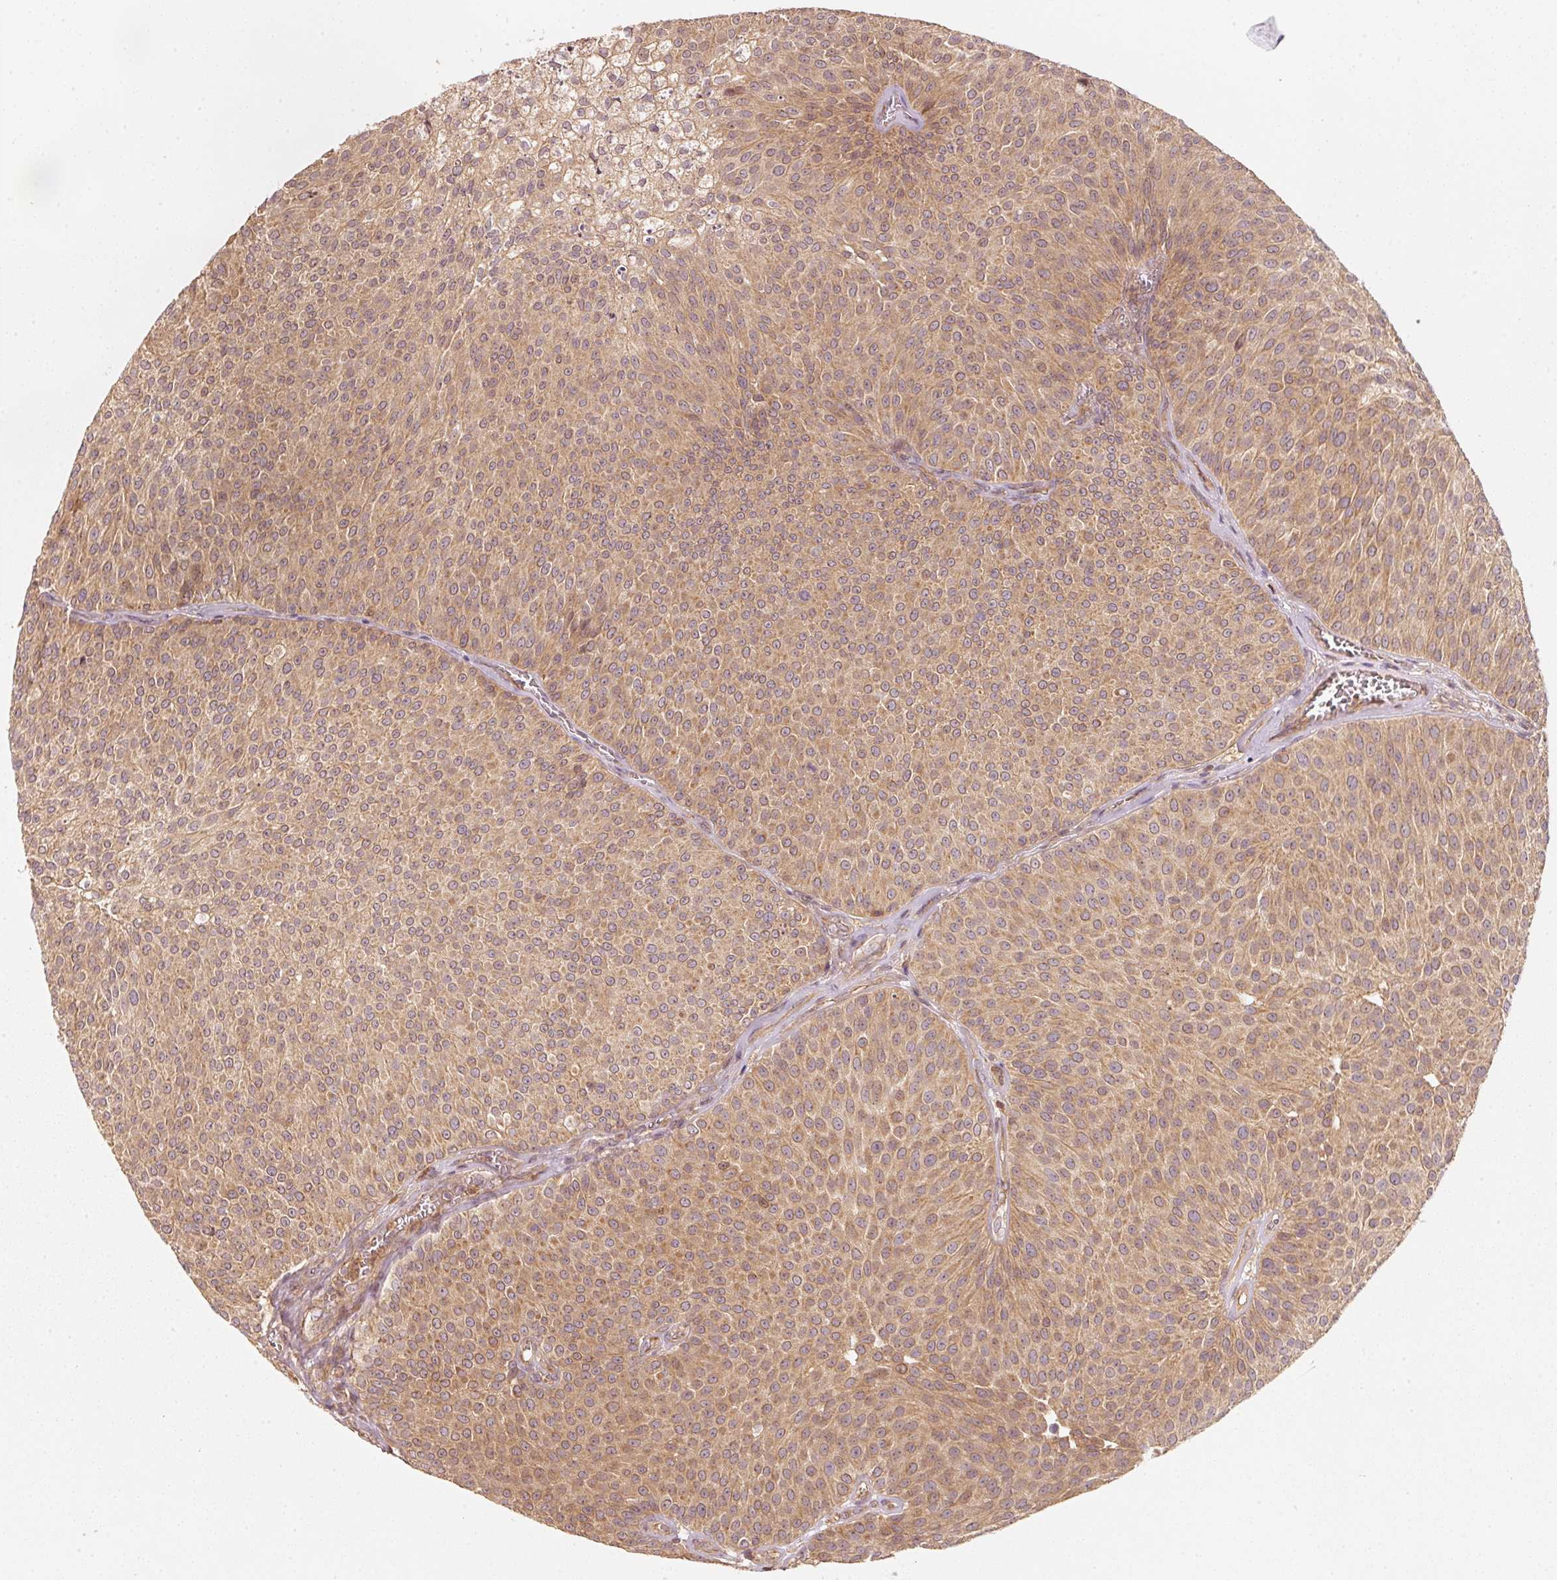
{"staining": {"intensity": "moderate", "quantity": ">75%", "location": "cytoplasmic/membranous"}, "tissue": "urothelial cancer", "cell_type": "Tumor cells", "image_type": "cancer", "snomed": [{"axis": "morphology", "description": "Urothelial carcinoma, Low grade"}, {"axis": "topography", "description": "Urinary bladder"}], "caption": "High-power microscopy captured an IHC photomicrograph of urothelial carcinoma (low-grade), revealing moderate cytoplasmic/membranous staining in about >75% of tumor cells.", "gene": "RRAS2", "patient": {"sex": "female", "age": 79}}